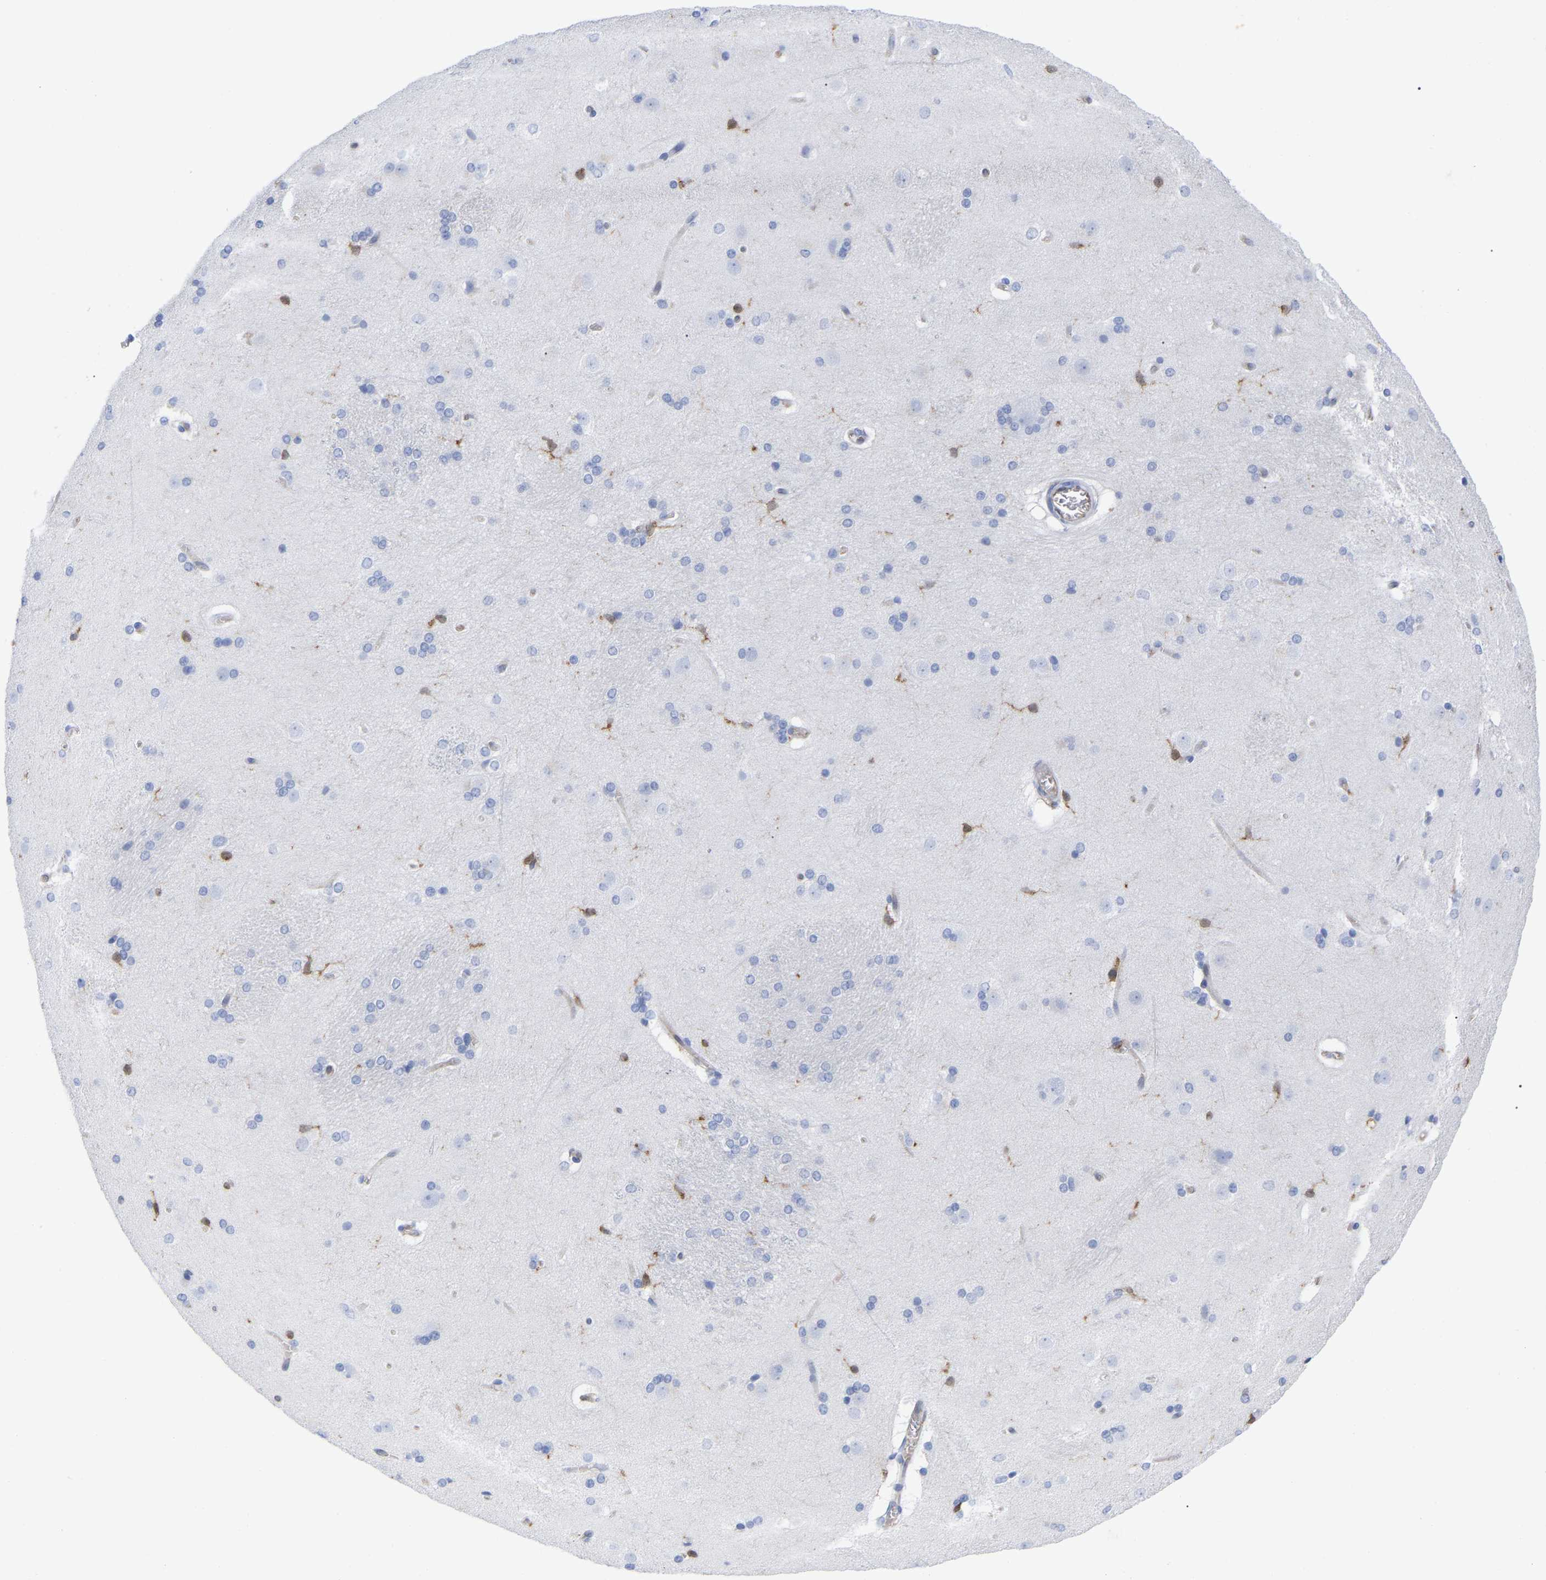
{"staining": {"intensity": "moderate", "quantity": "<25%", "location": "cytoplasmic/membranous"}, "tissue": "caudate", "cell_type": "Glial cells", "image_type": "normal", "snomed": [{"axis": "morphology", "description": "Normal tissue, NOS"}, {"axis": "topography", "description": "Lateral ventricle wall"}], "caption": "Moderate cytoplasmic/membranous expression for a protein is appreciated in about <25% of glial cells of benign caudate using IHC.", "gene": "GIMAP4", "patient": {"sex": "female", "age": 19}}